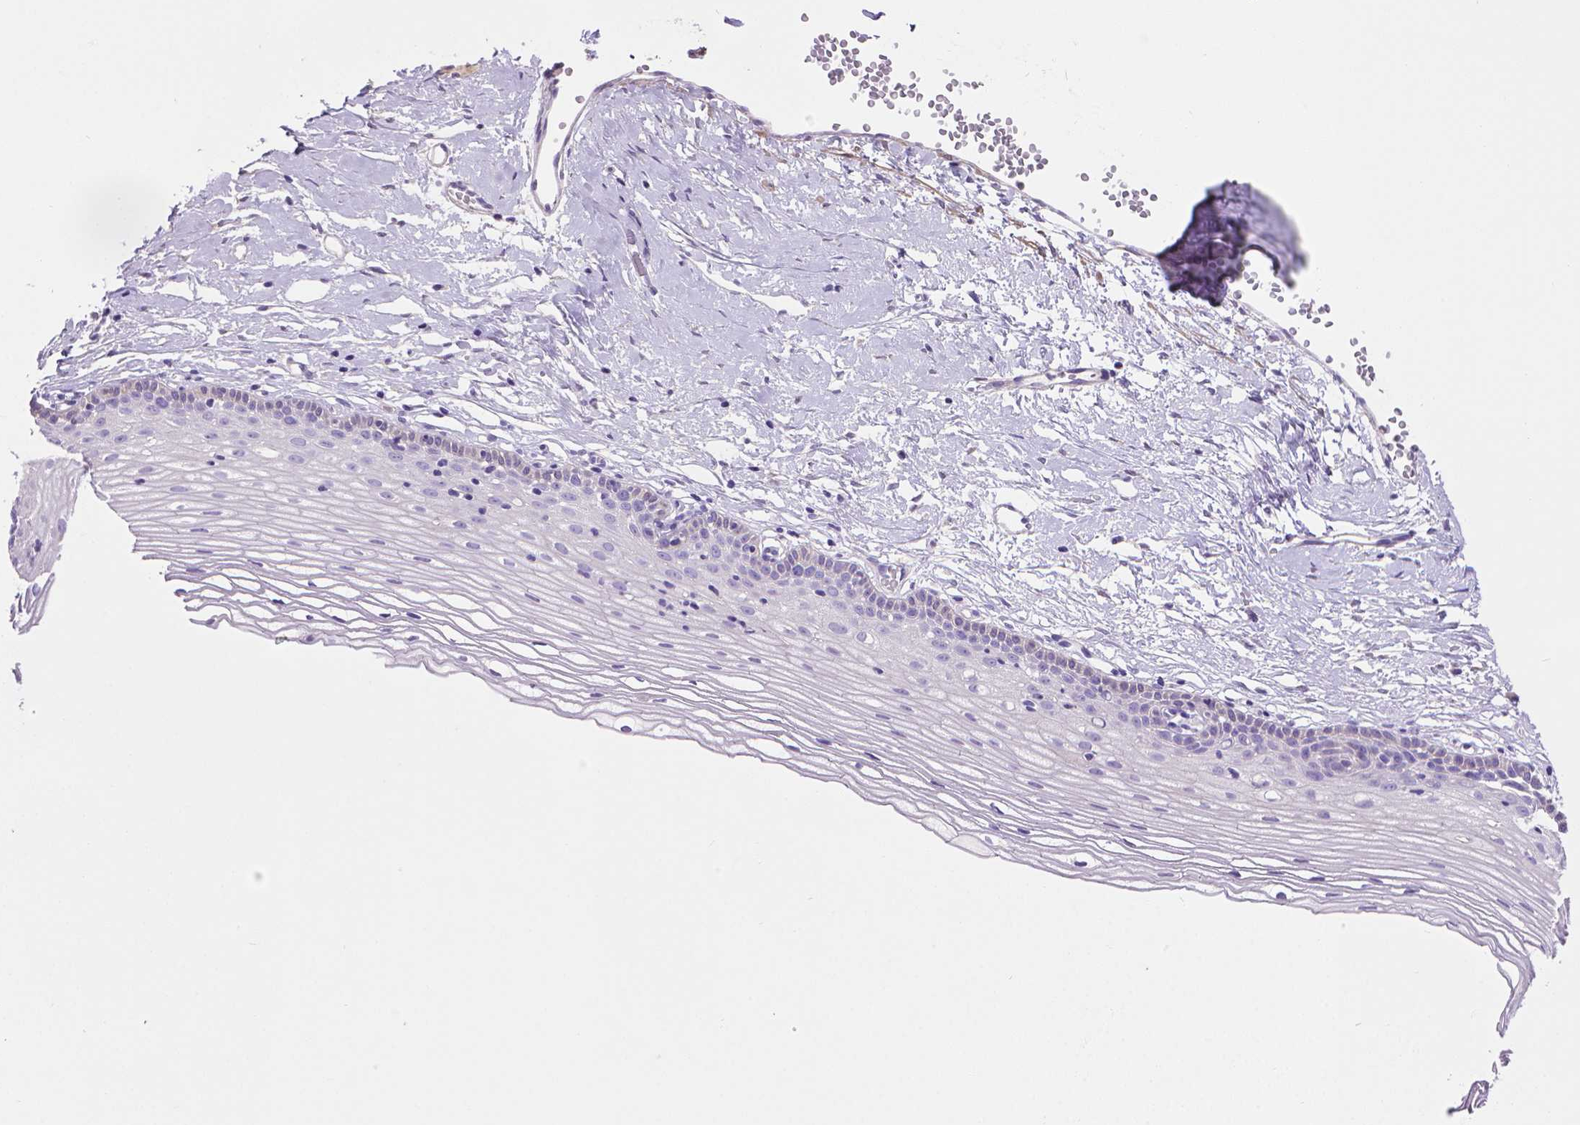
{"staining": {"intensity": "negative", "quantity": "none", "location": "none"}, "tissue": "cervix", "cell_type": "Glandular cells", "image_type": "normal", "snomed": [{"axis": "morphology", "description": "Normal tissue, NOS"}, {"axis": "topography", "description": "Cervix"}], "caption": "DAB (3,3'-diaminobenzidine) immunohistochemical staining of benign human cervix shows no significant staining in glandular cells.", "gene": "PNMA2", "patient": {"sex": "female", "age": 40}}